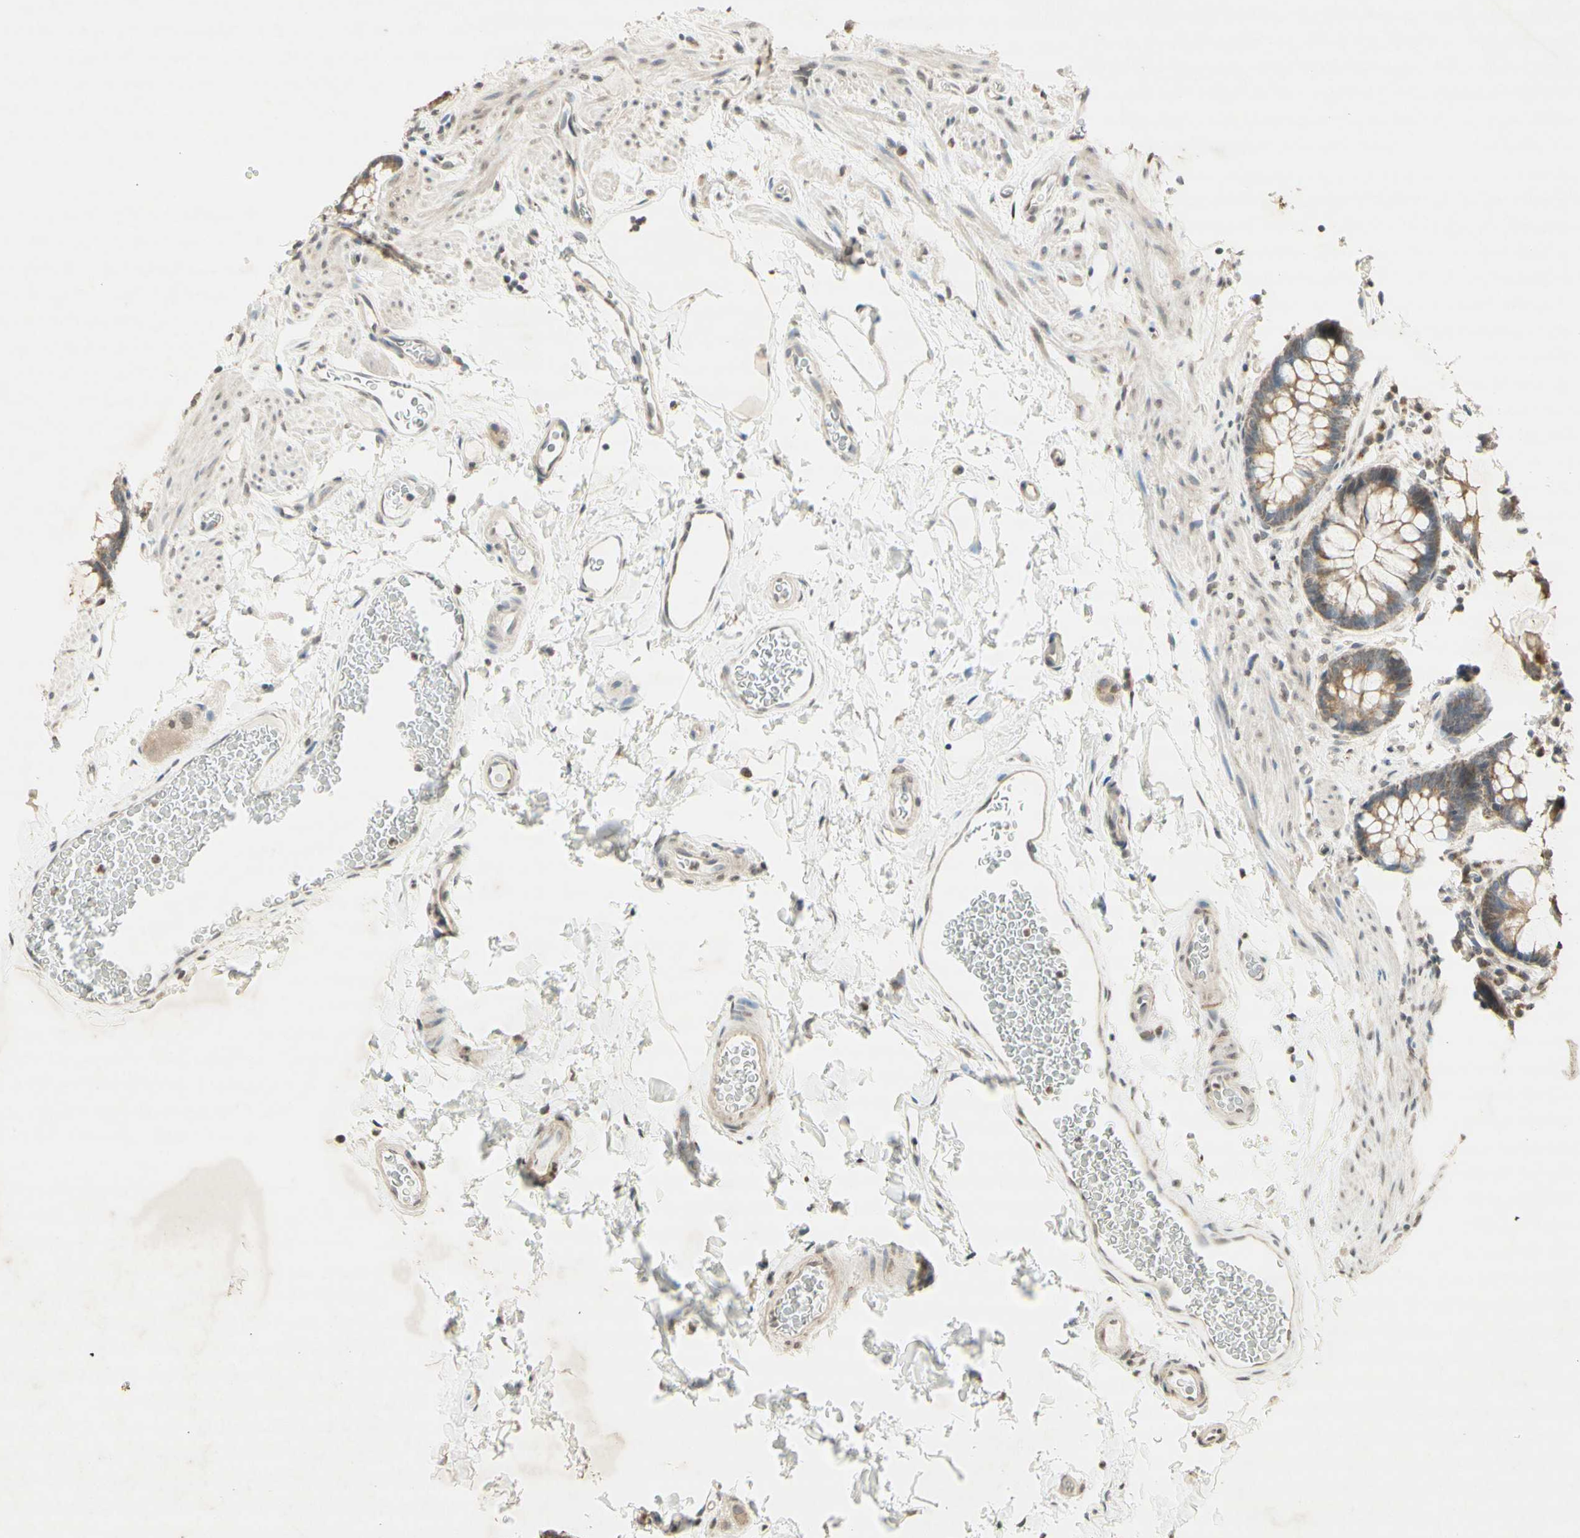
{"staining": {"intensity": "weak", "quantity": ">75%", "location": "cytoplasmic/membranous"}, "tissue": "colon", "cell_type": "Endothelial cells", "image_type": "normal", "snomed": [{"axis": "morphology", "description": "Normal tissue, NOS"}, {"axis": "topography", "description": "Colon"}], "caption": "An image of colon stained for a protein exhibits weak cytoplasmic/membranous brown staining in endothelial cells.", "gene": "CCNI", "patient": {"sex": "female", "age": 80}}